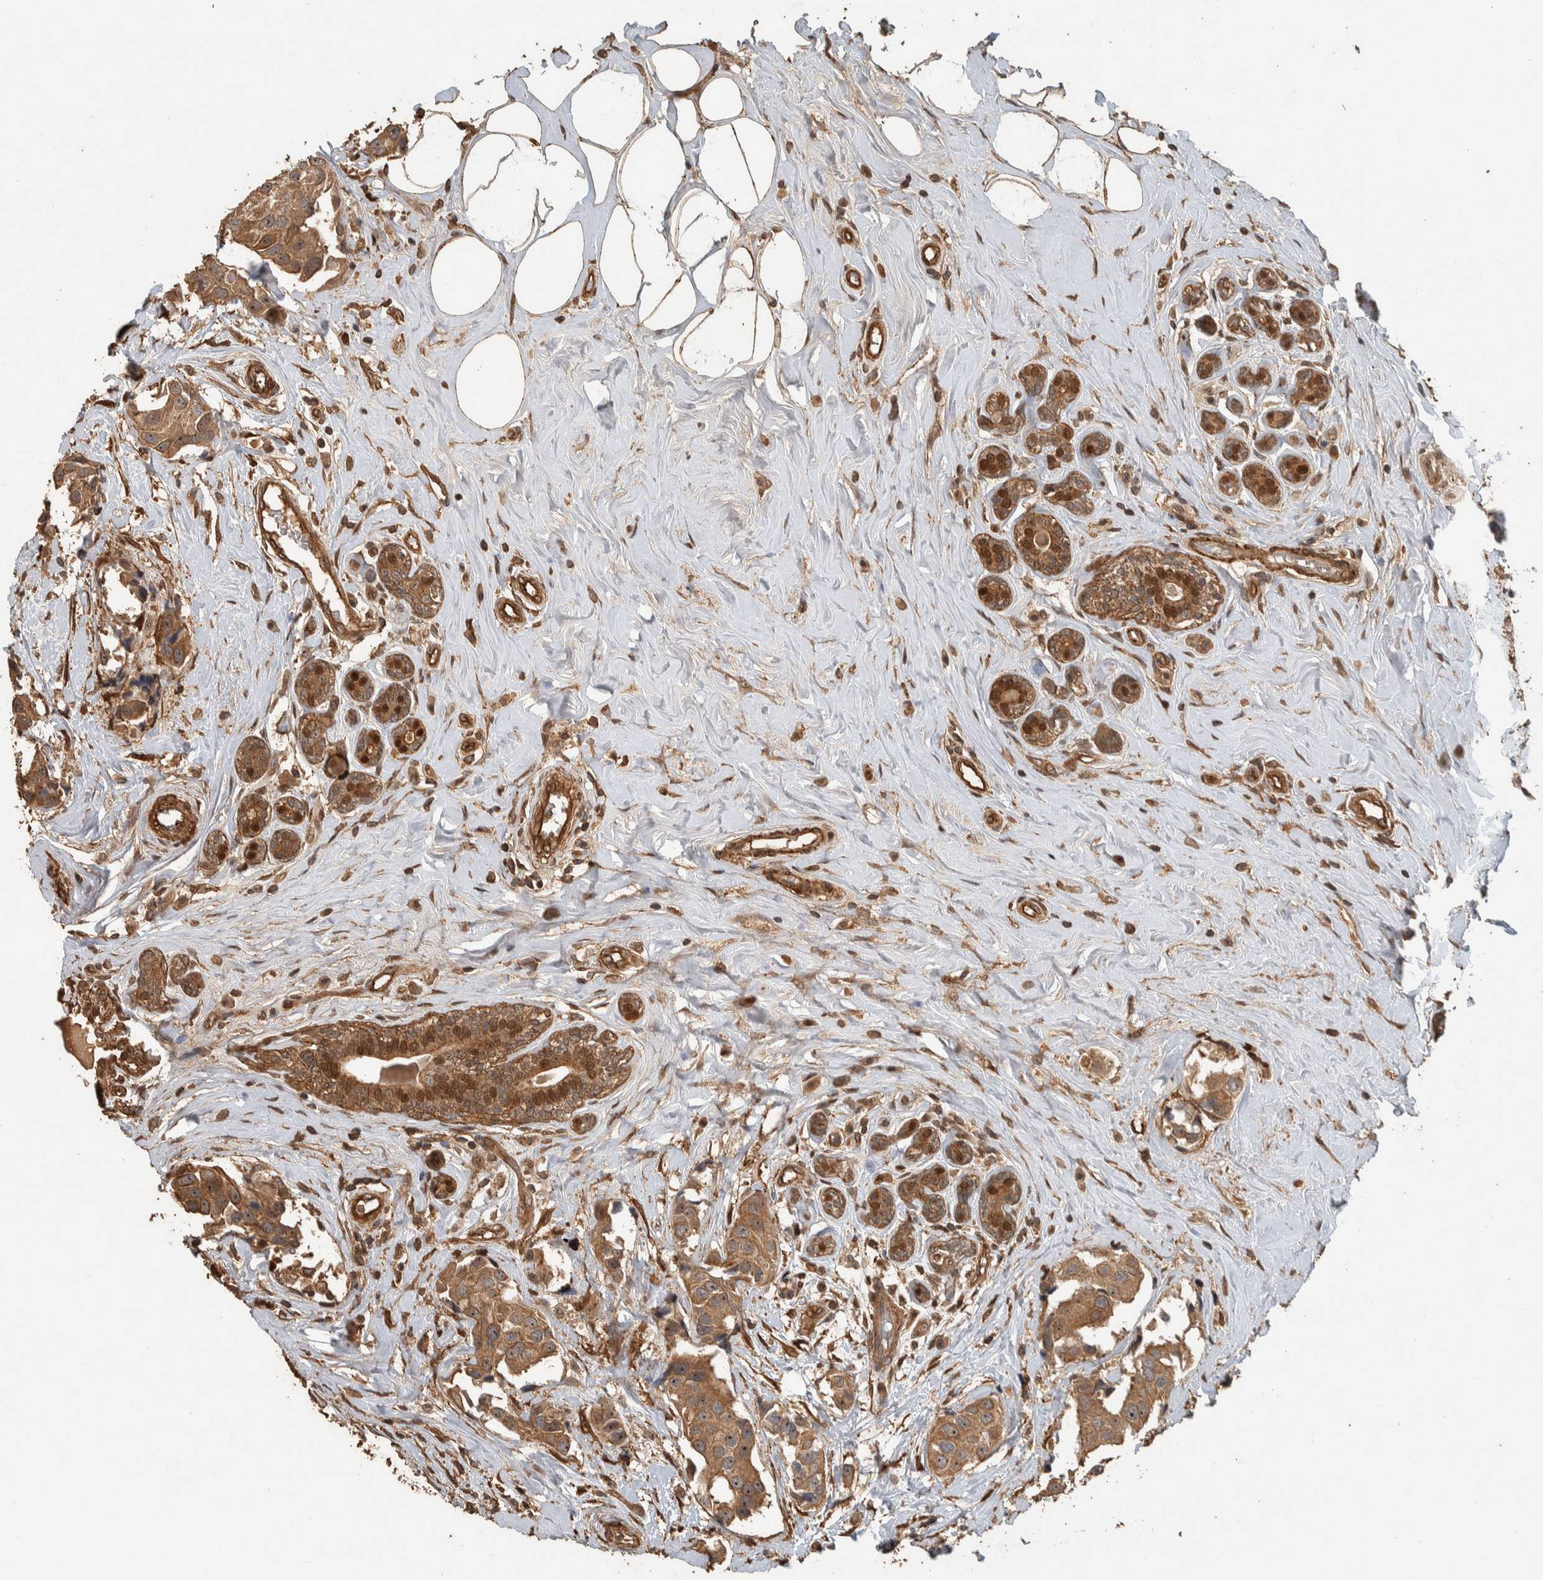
{"staining": {"intensity": "moderate", "quantity": ">75%", "location": "cytoplasmic/membranous,nuclear"}, "tissue": "breast cancer", "cell_type": "Tumor cells", "image_type": "cancer", "snomed": [{"axis": "morphology", "description": "Normal tissue, NOS"}, {"axis": "morphology", "description": "Duct carcinoma"}, {"axis": "topography", "description": "Breast"}], "caption": "Tumor cells demonstrate moderate cytoplasmic/membranous and nuclear positivity in approximately >75% of cells in breast intraductal carcinoma. The staining was performed using DAB (3,3'-diaminobenzidine) to visualize the protein expression in brown, while the nuclei were stained in blue with hematoxylin (Magnification: 20x).", "gene": "SPHK1", "patient": {"sex": "female", "age": 39}}